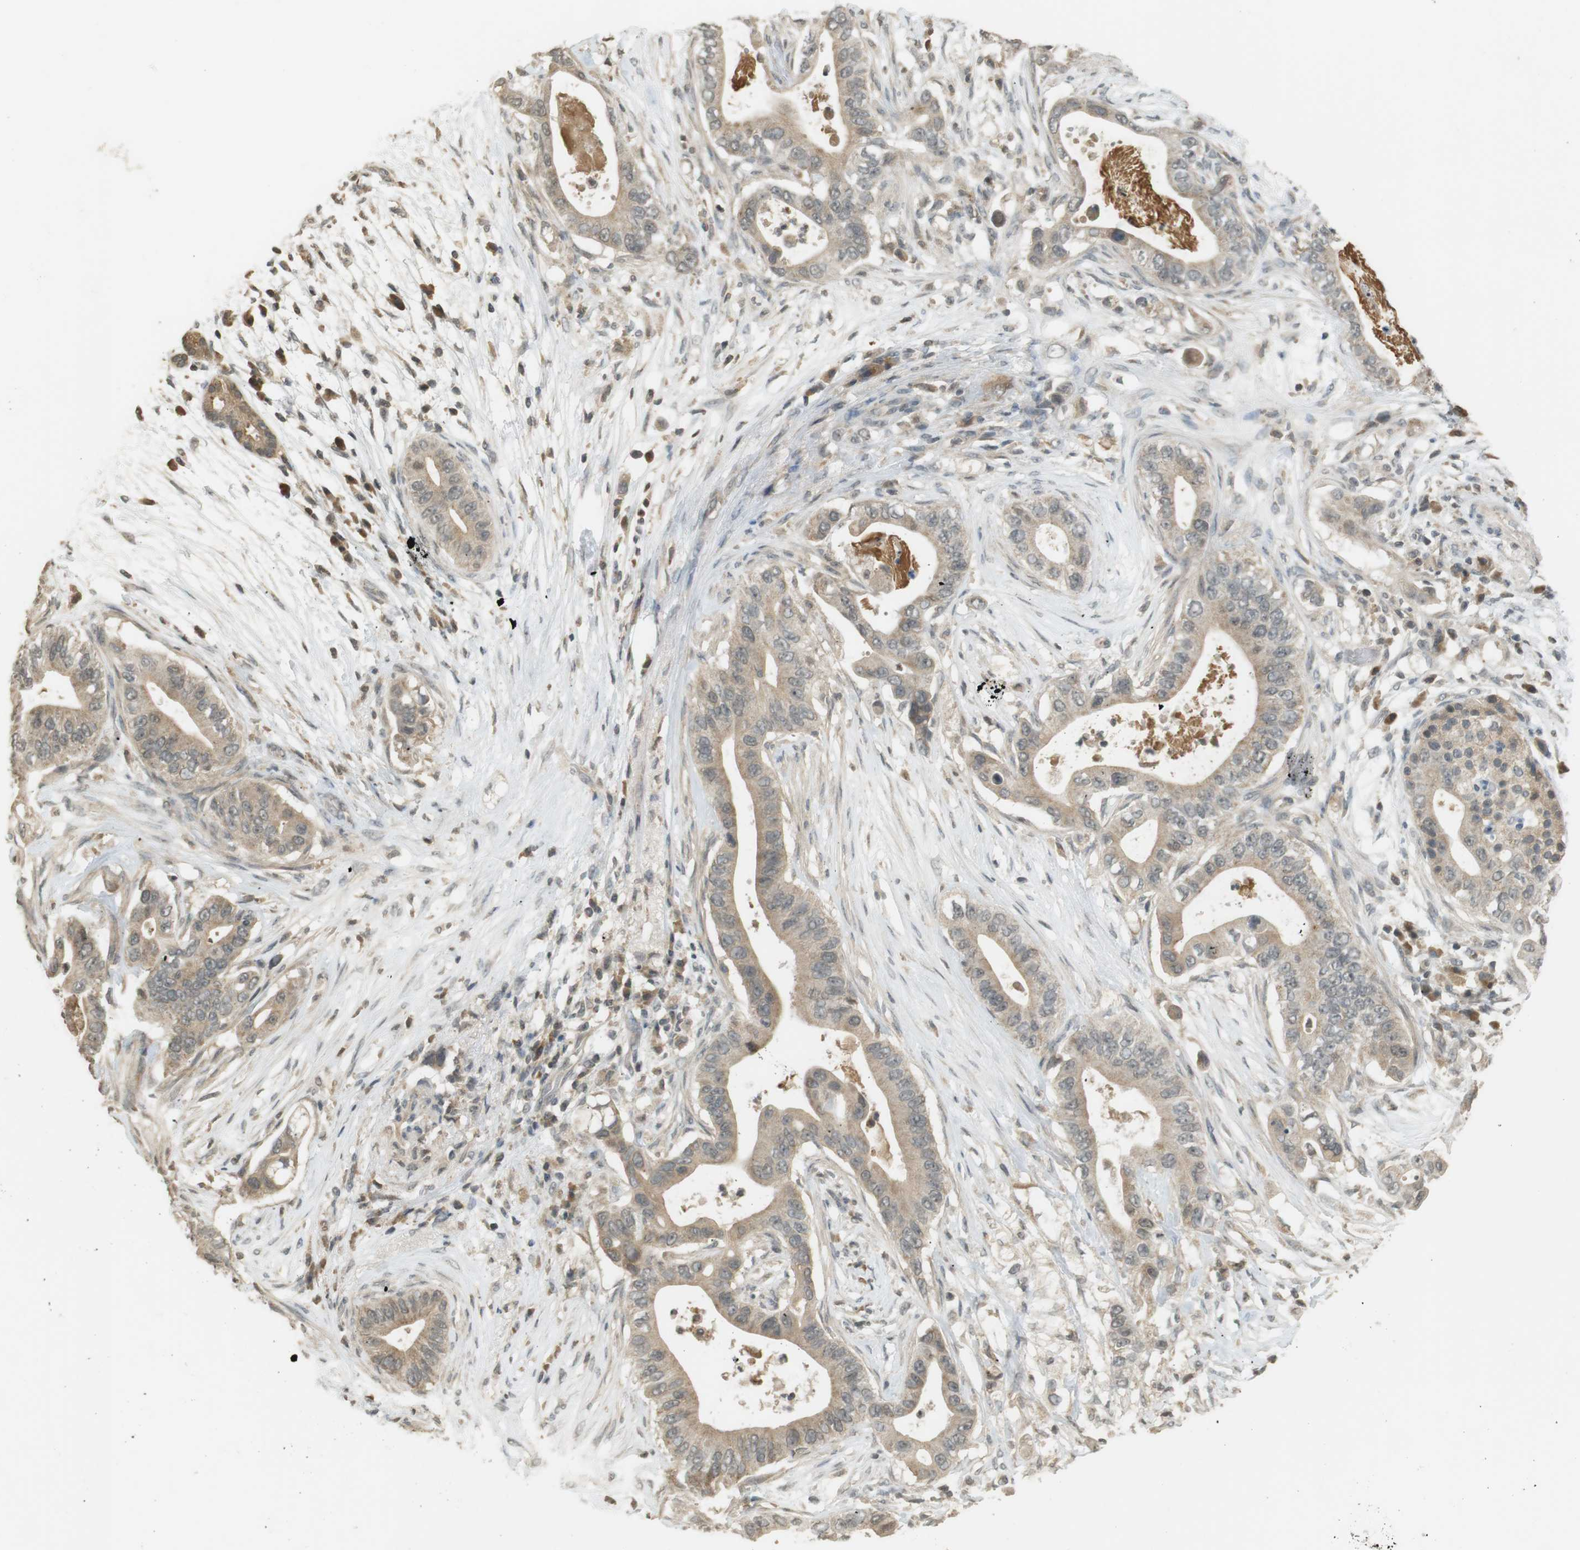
{"staining": {"intensity": "weak", "quantity": "25%-75%", "location": "cytoplasmic/membranous"}, "tissue": "pancreatic cancer", "cell_type": "Tumor cells", "image_type": "cancer", "snomed": [{"axis": "morphology", "description": "Adenocarcinoma, NOS"}, {"axis": "topography", "description": "Pancreas"}], "caption": "Approximately 25%-75% of tumor cells in human pancreatic adenocarcinoma demonstrate weak cytoplasmic/membranous protein positivity as visualized by brown immunohistochemical staining.", "gene": "SRR", "patient": {"sex": "male", "age": 77}}